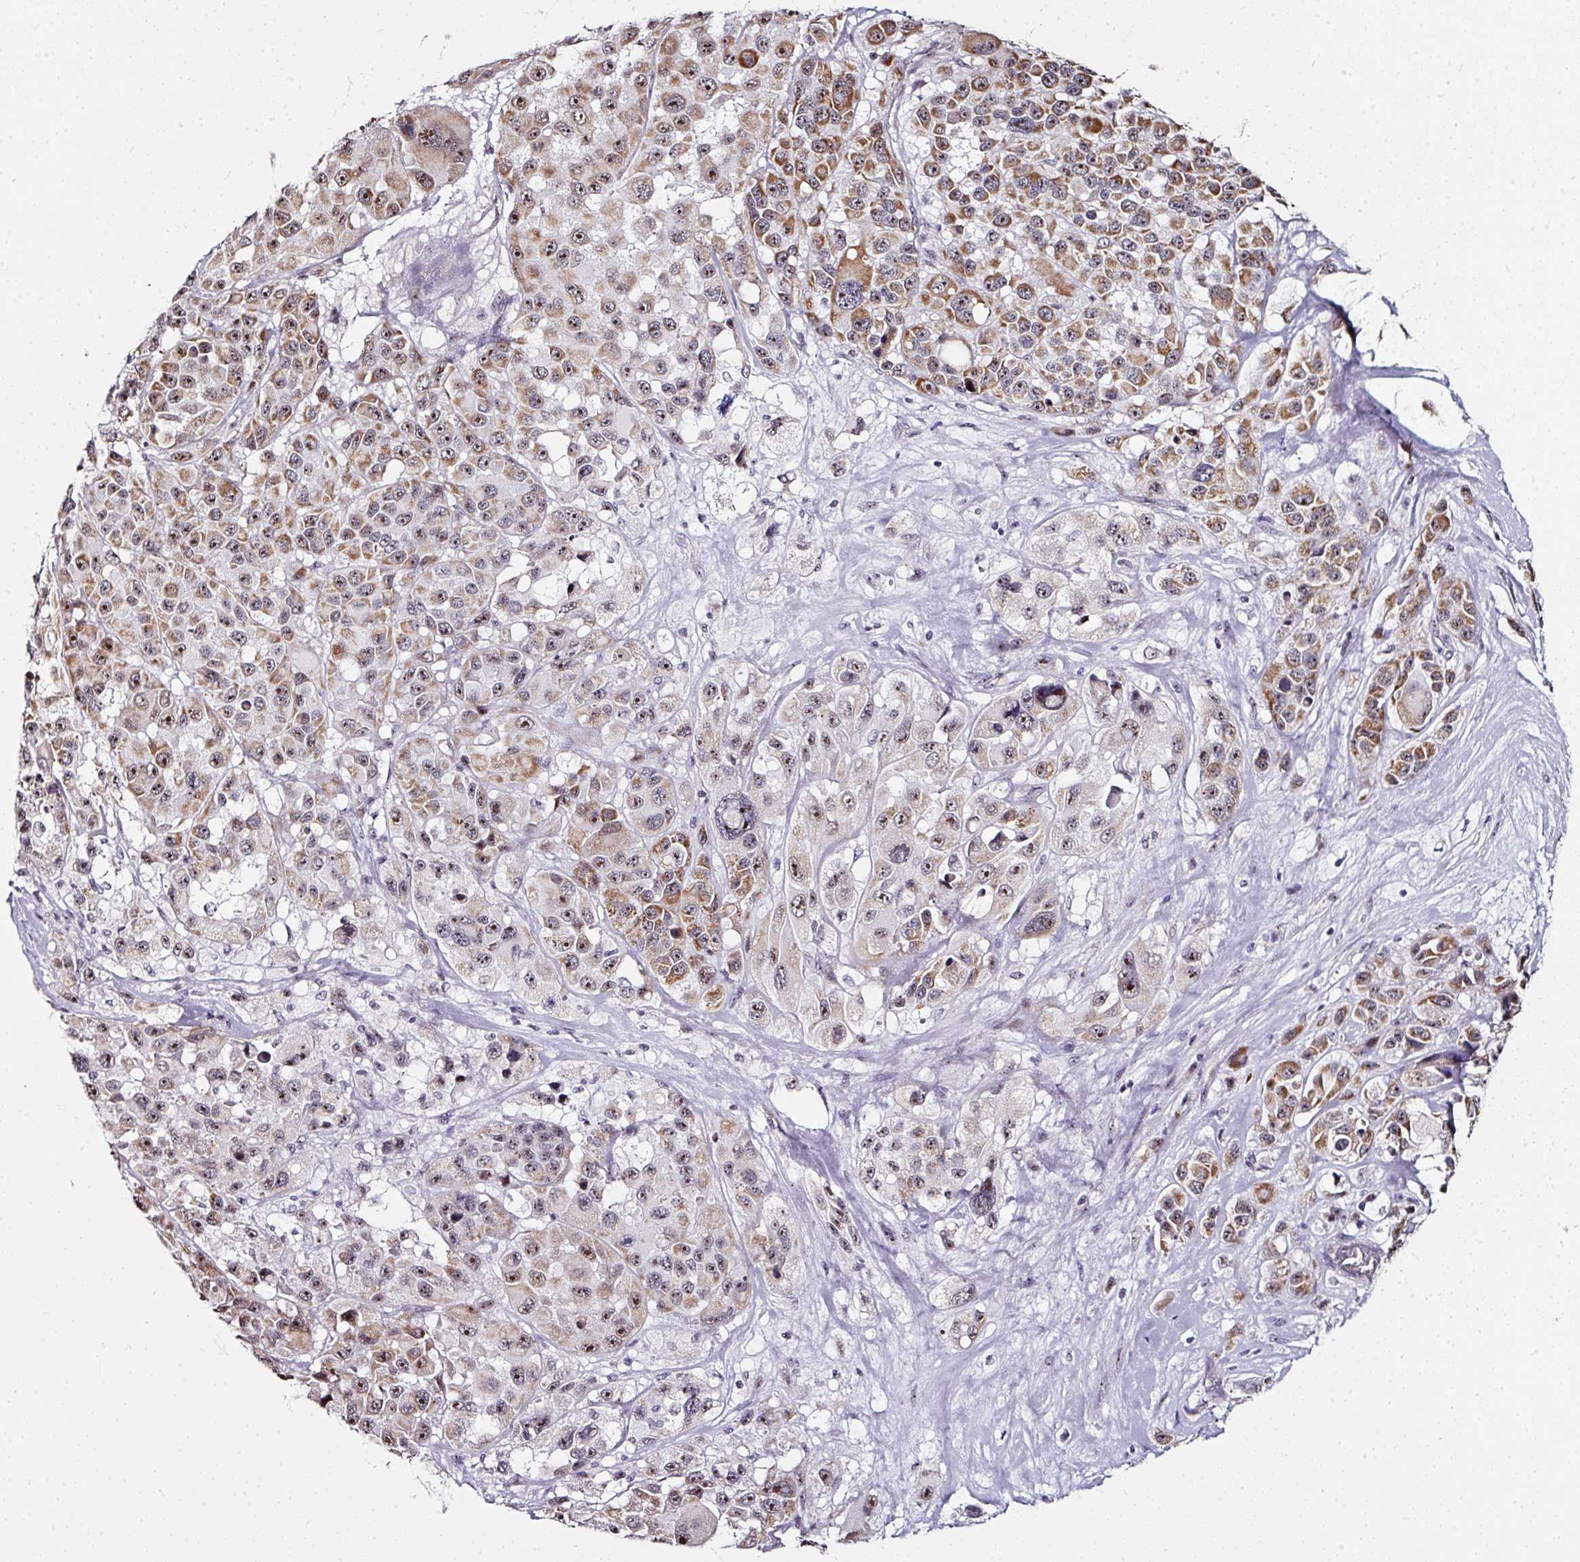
{"staining": {"intensity": "moderate", "quantity": ">75%", "location": "cytoplasmic/membranous,nuclear"}, "tissue": "melanoma", "cell_type": "Tumor cells", "image_type": "cancer", "snomed": [{"axis": "morphology", "description": "Malignant melanoma, Metastatic site"}, {"axis": "topography", "description": "Lymph node"}], "caption": "IHC (DAB) staining of human malignant melanoma (metastatic site) reveals moderate cytoplasmic/membranous and nuclear protein positivity in approximately >75% of tumor cells.", "gene": "NACC2", "patient": {"sex": "female", "age": 65}}